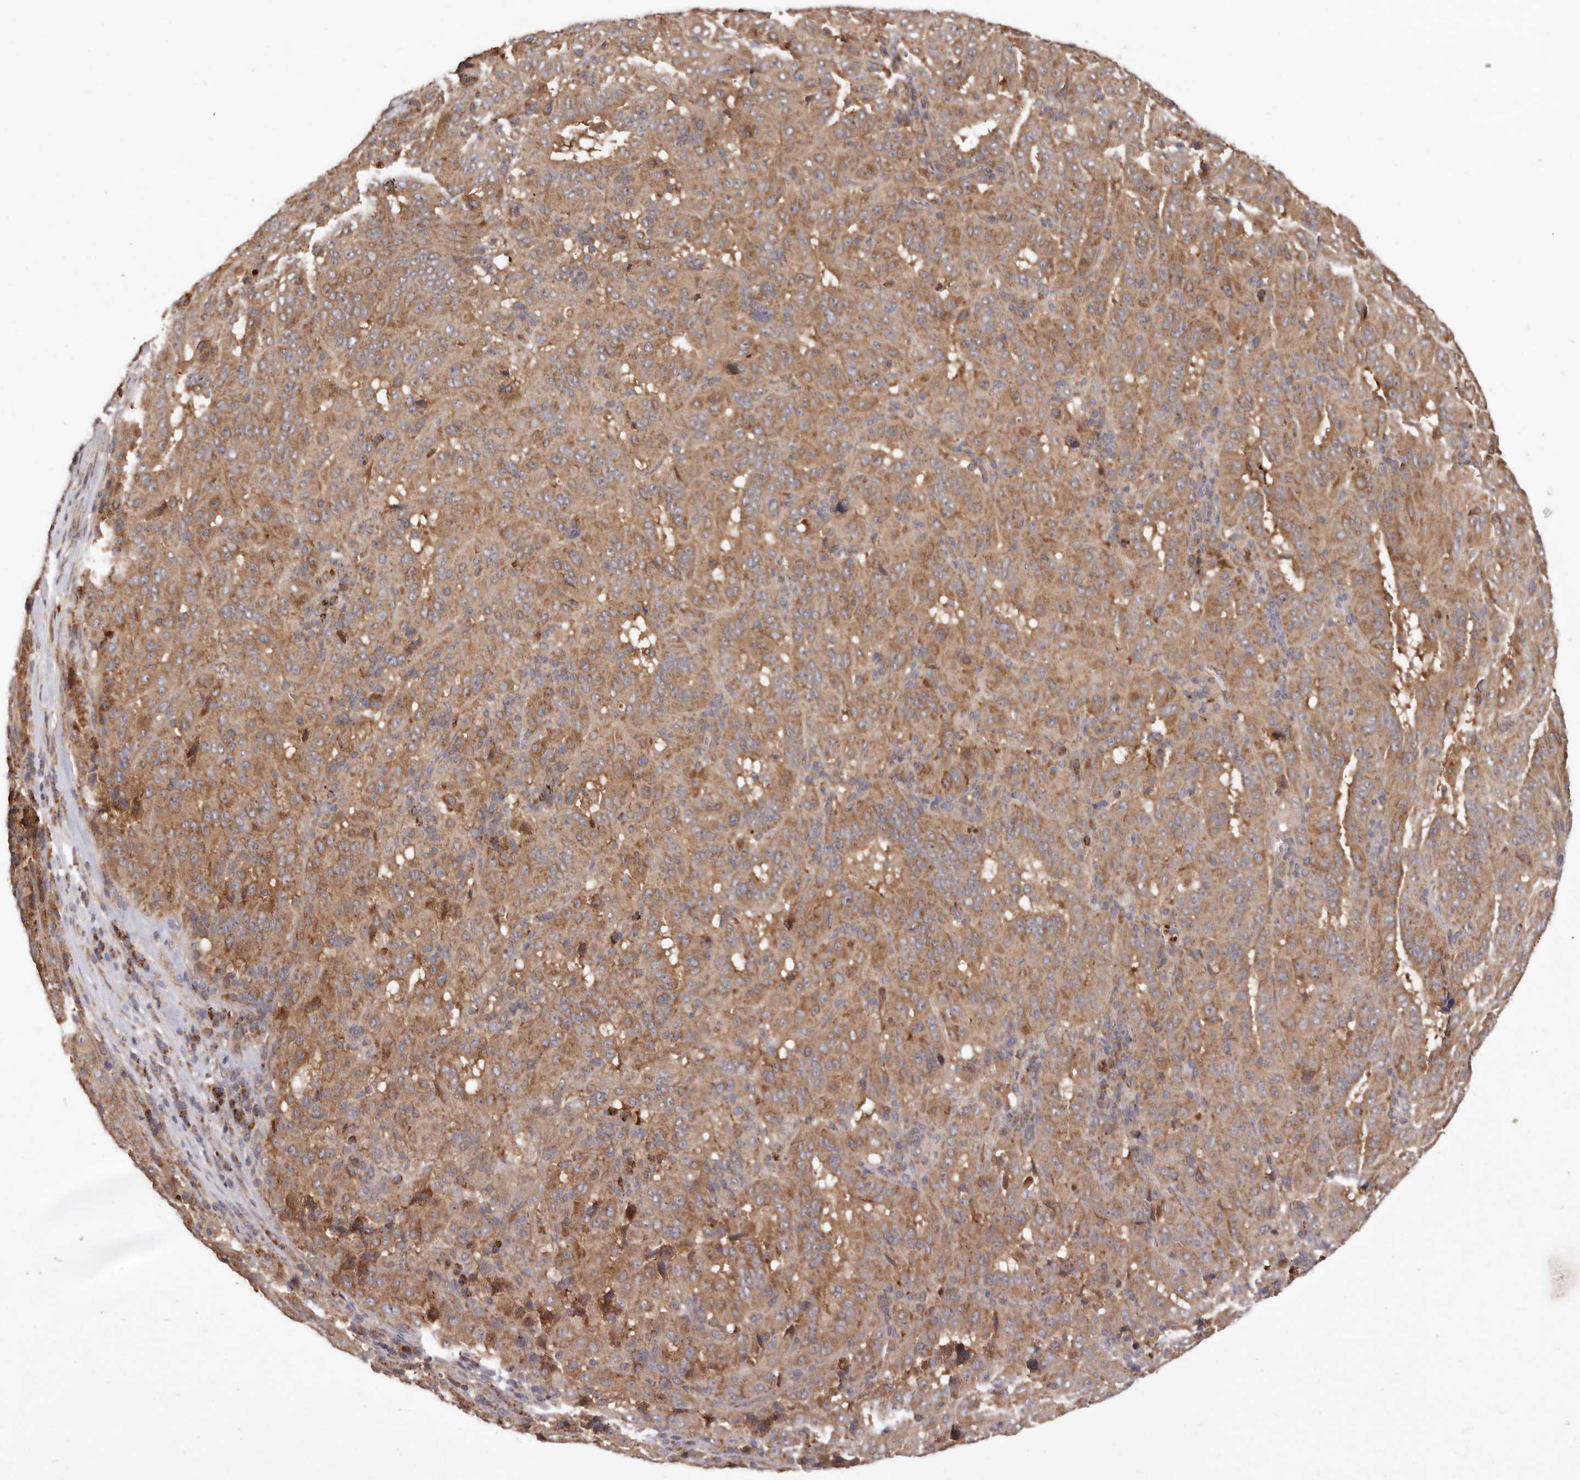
{"staining": {"intensity": "moderate", "quantity": ">75%", "location": "cytoplasmic/membranous"}, "tissue": "pancreatic cancer", "cell_type": "Tumor cells", "image_type": "cancer", "snomed": [{"axis": "morphology", "description": "Adenocarcinoma, NOS"}, {"axis": "topography", "description": "Pancreas"}], "caption": "Immunohistochemistry (IHC) (DAB (3,3'-diaminobenzidine)) staining of pancreatic cancer (adenocarcinoma) reveals moderate cytoplasmic/membranous protein staining in approximately >75% of tumor cells. Immunohistochemistry stains the protein in brown and the nuclei are stained blue.", "gene": "GOT1L1", "patient": {"sex": "male", "age": 63}}